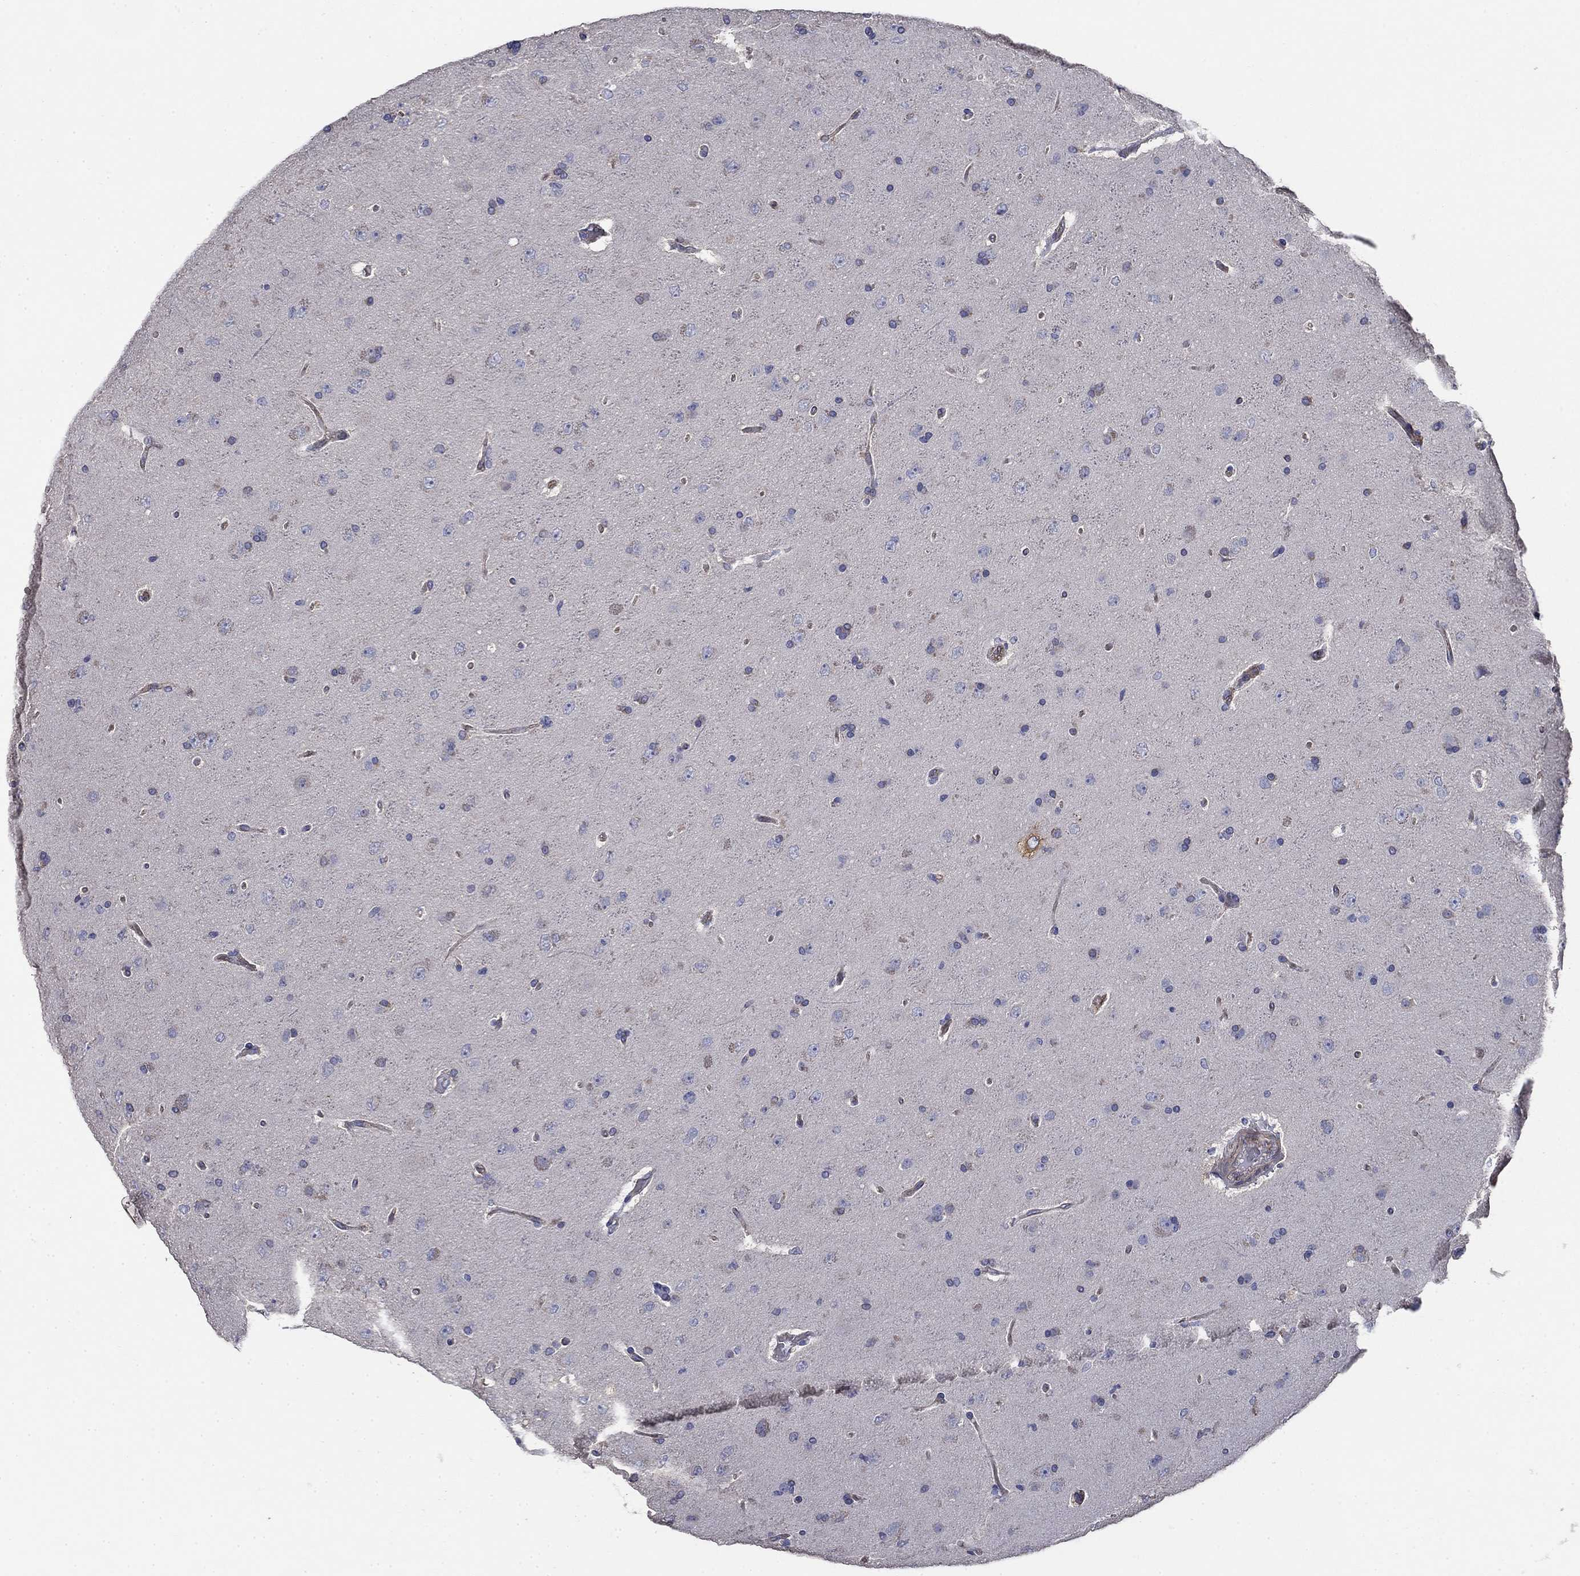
{"staining": {"intensity": "negative", "quantity": "none", "location": "none"}, "tissue": "glioma", "cell_type": "Tumor cells", "image_type": "cancer", "snomed": [{"axis": "morphology", "description": "Glioma, malignant, NOS"}, {"axis": "topography", "description": "Cerebral cortex"}], "caption": "DAB immunohistochemical staining of glioma demonstrates no significant expression in tumor cells.", "gene": "FLNC", "patient": {"sex": "male", "age": 58}}